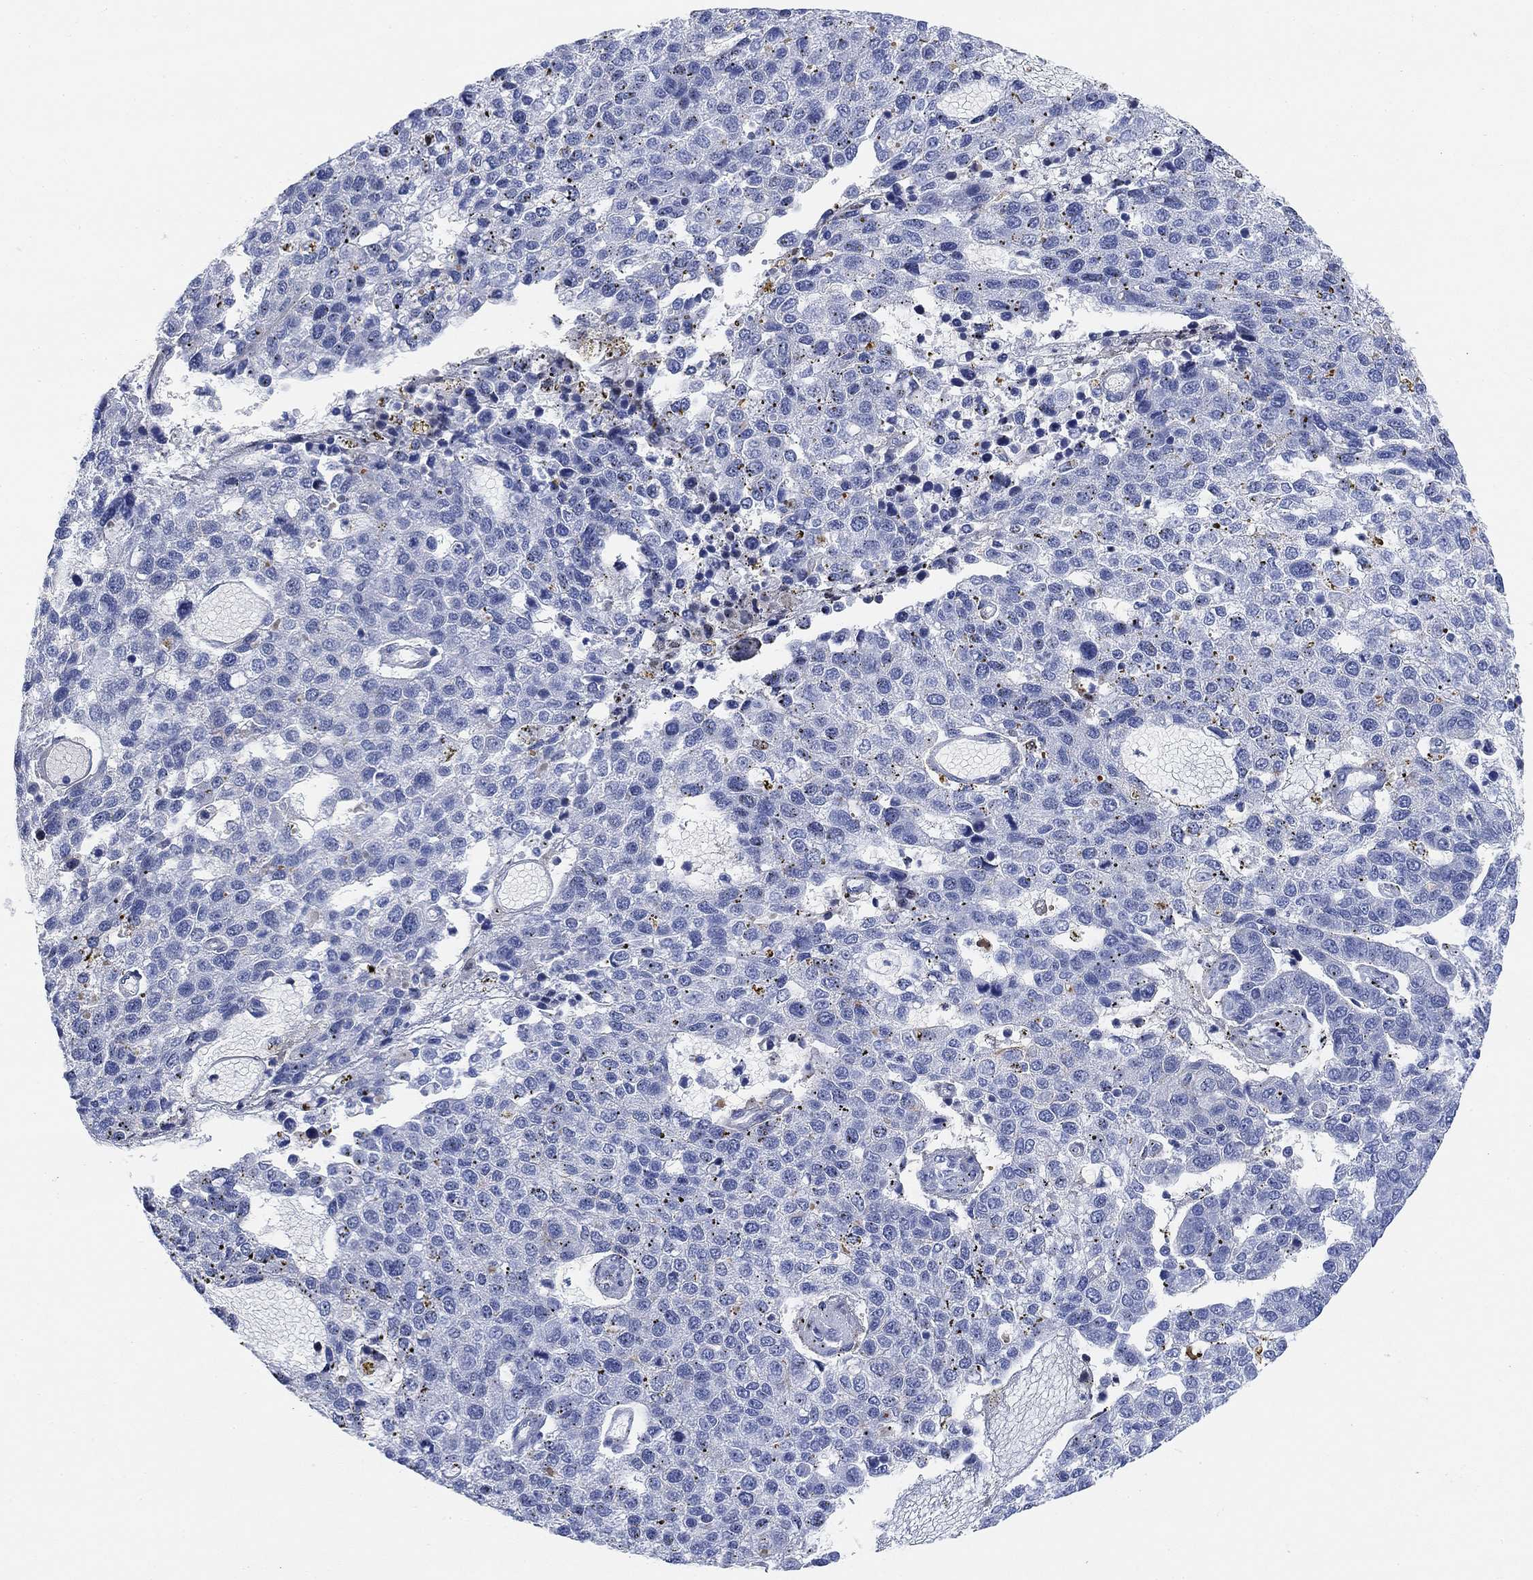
{"staining": {"intensity": "negative", "quantity": "none", "location": "none"}, "tissue": "pancreatic cancer", "cell_type": "Tumor cells", "image_type": "cancer", "snomed": [{"axis": "morphology", "description": "Adenocarcinoma, NOS"}, {"axis": "topography", "description": "Pancreas"}], "caption": "Image shows no protein staining in tumor cells of adenocarcinoma (pancreatic) tissue.", "gene": "PAX6", "patient": {"sex": "female", "age": 61}}